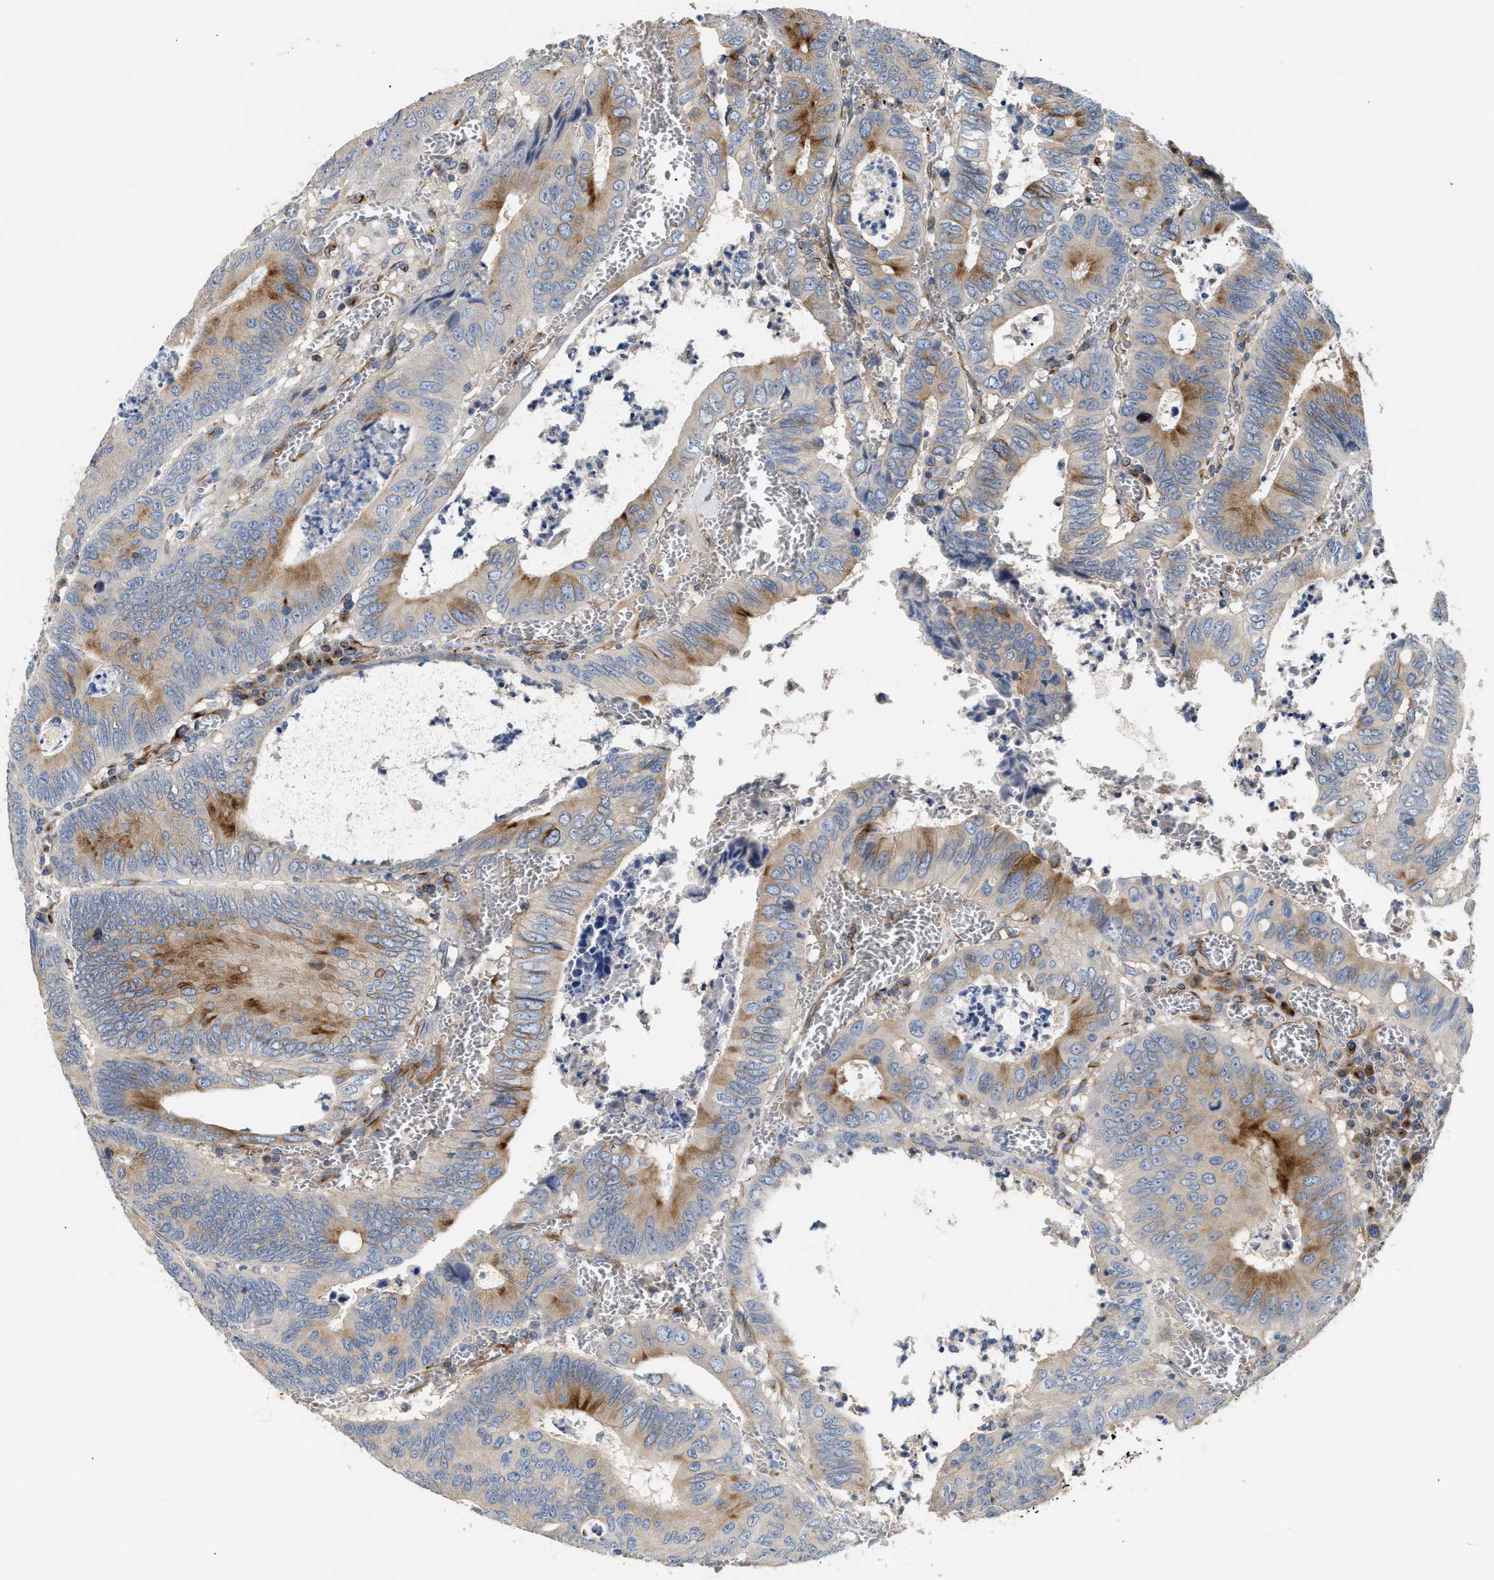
{"staining": {"intensity": "strong", "quantity": "25%-75%", "location": "cytoplasmic/membranous"}, "tissue": "colorectal cancer", "cell_type": "Tumor cells", "image_type": "cancer", "snomed": [{"axis": "morphology", "description": "Inflammation, NOS"}, {"axis": "morphology", "description": "Adenocarcinoma, NOS"}, {"axis": "topography", "description": "Colon"}], "caption": "Colorectal cancer (adenocarcinoma) tissue exhibits strong cytoplasmic/membranous positivity in approximately 25%-75% of tumor cells, visualized by immunohistochemistry.", "gene": "IL17RC", "patient": {"sex": "male", "age": 72}}